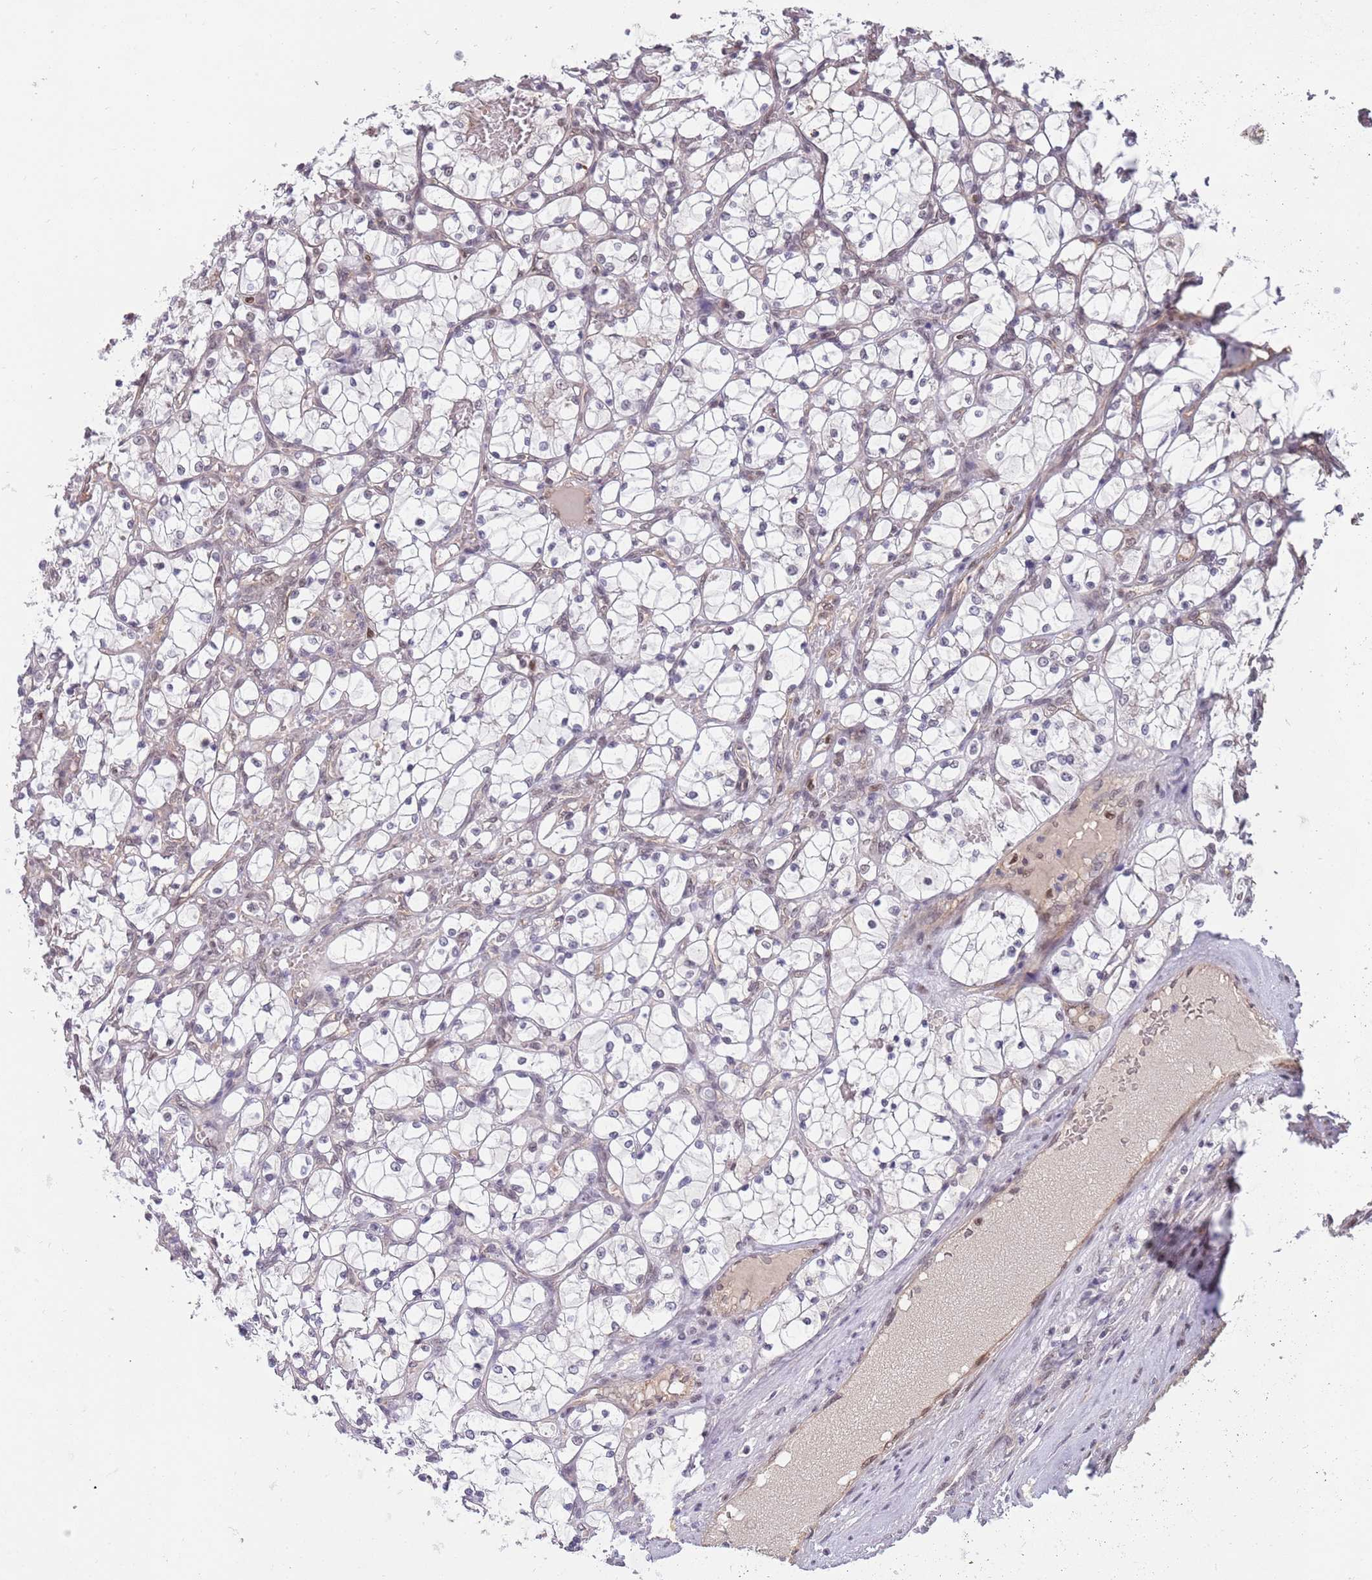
{"staining": {"intensity": "negative", "quantity": "none", "location": "none"}, "tissue": "renal cancer", "cell_type": "Tumor cells", "image_type": "cancer", "snomed": [{"axis": "morphology", "description": "Adenocarcinoma, NOS"}, {"axis": "topography", "description": "Kidney"}], "caption": "The immunohistochemistry (IHC) histopathology image has no significant expression in tumor cells of renal cancer tissue. The staining was performed using DAB (3,3'-diaminobenzidine) to visualize the protein expression in brown, while the nuclei were stained in blue with hematoxylin (Magnification: 20x).", "gene": "ZBTB7A", "patient": {"sex": "female", "age": 69}}